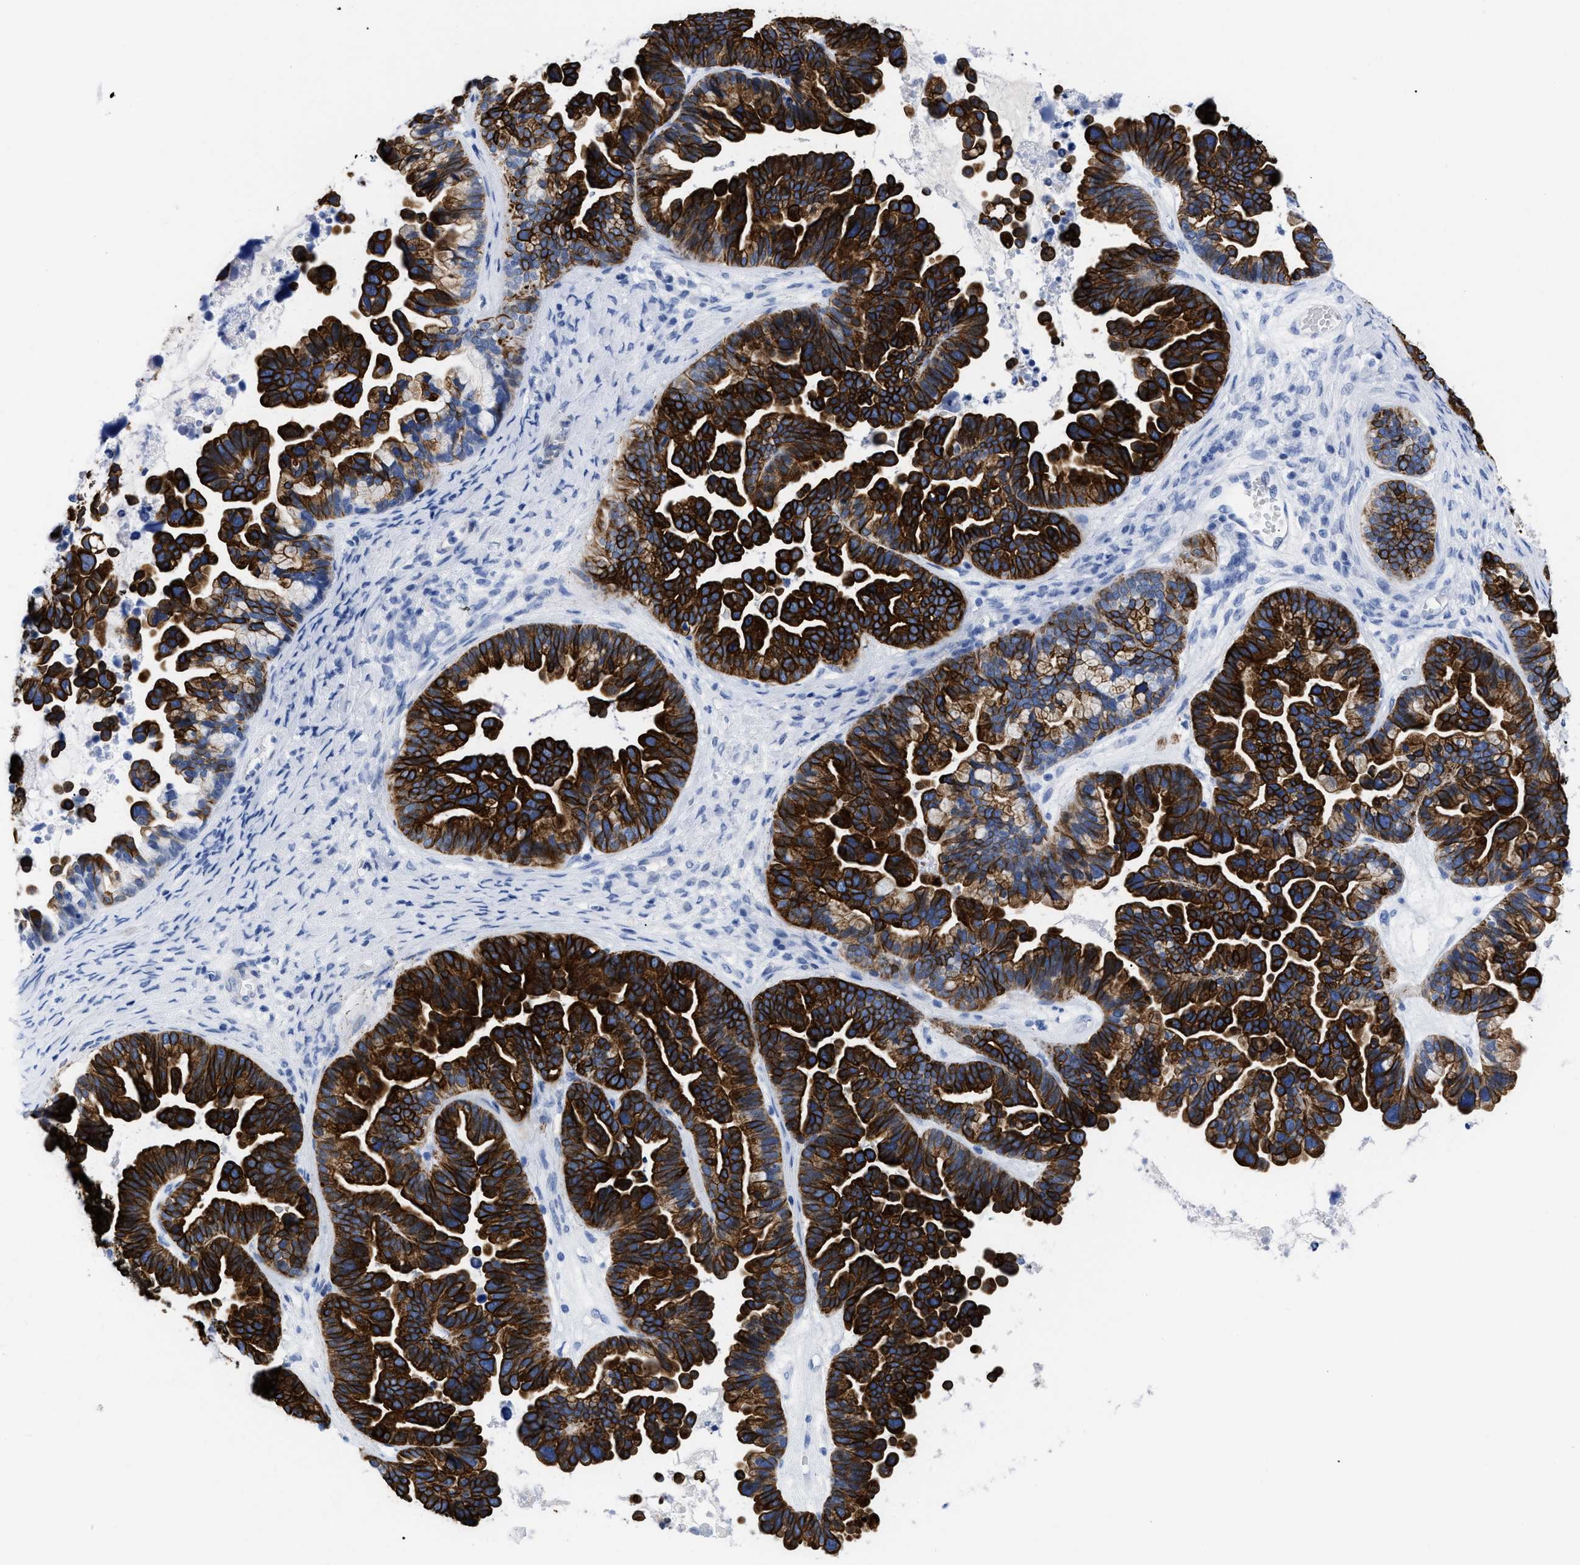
{"staining": {"intensity": "strong", "quantity": ">75%", "location": "cytoplasmic/membranous"}, "tissue": "ovarian cancer", "cell_type": "Tumor cells", "image_type": "cancer", "snomed": [{"axis": "morphology", "description": "Cystadenocarcinoma, serous, NOS"}, {"axis": "topography", "description": "Ovary"}], "caption": "Approximately >75% of tumor cells in human serous cystadenocarcinoma (ovarian) show strong cytoplasmic/membranous protein positivity as visualized by brown immunohistochemical staining.", "gene": "DUSP26", "patient": {"sex": "female", "age": 56}}